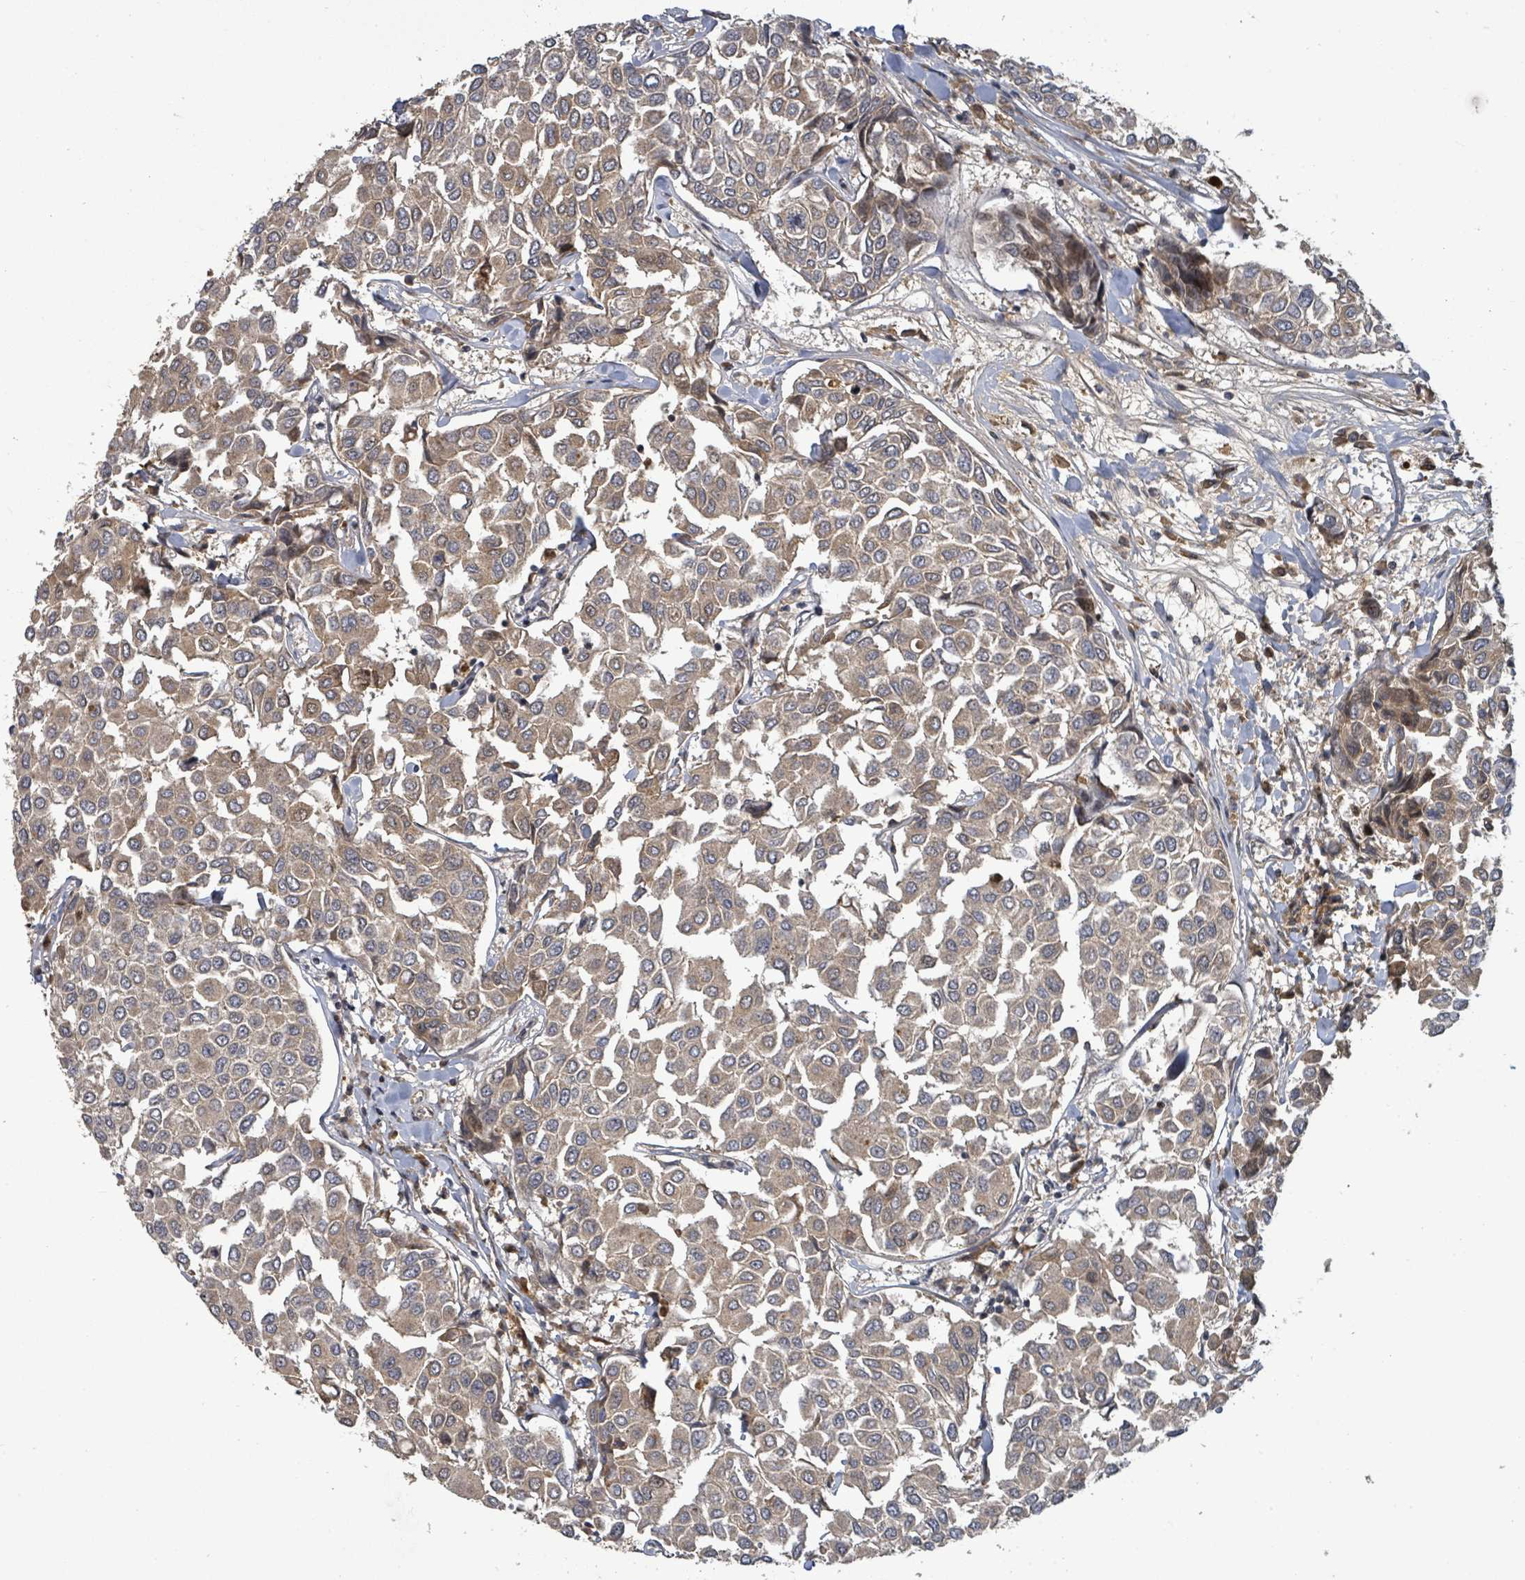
{"staining": {"intensity": "weak", "quantity": ">75%", "location": "cytoplasmic/membranous,nuclear"}, "tissue": "breast cancer", "cell_type": "Tumor cells", "image_type": "cancer", "snomed": [{"axis": "morphology", "description": "Duct carcinoma"}, {"axis": "topography", "description": "Breast"}], "caption": "Immunohistochemistry of breast invasive ductal carcinoma reveals low levels of weak cytoplasmic/membranous and nuclear staining in about >75% of tumor cells. The staining is performed using DAB (3,3'-diaminobenzidine) brown chromogen to label protein expression. The nuclei are counter-stained blue using hematoxylin.", "gene": "ITGA11", "patient": {"sex": "female", "age": 55}}